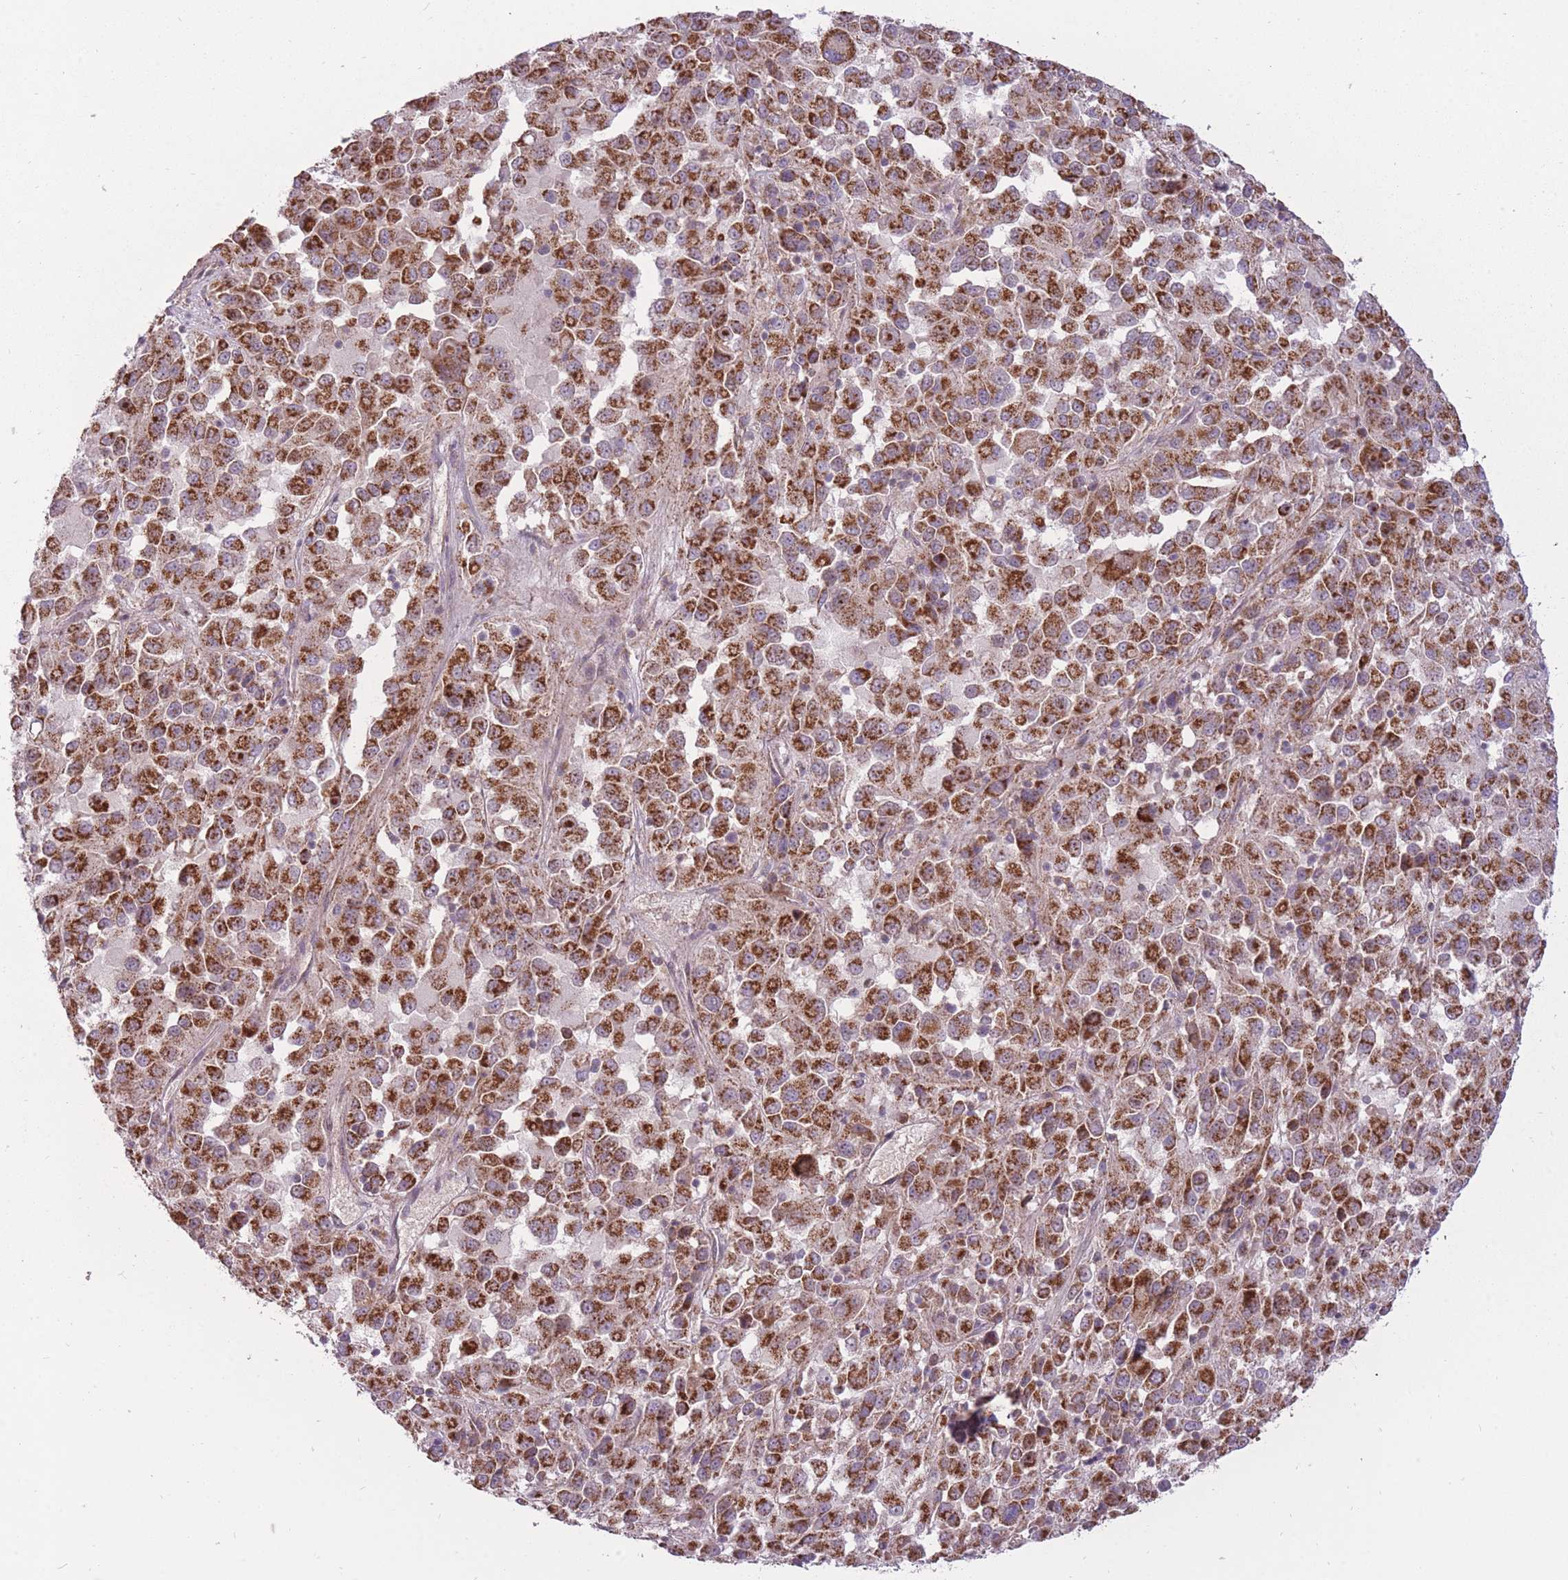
{"staining": {"intensity": "strong", "quantity": ">75%", "location": "cytoplasmic/membranous"}, "tissue": "melanoma", "cell_type": "Tumor cells", "image_type": "cancer", "snomed": [{"axis": "morphology", "description": "Malignant melanoma, Metastatic site"}, {"axis": "topography", "description": "Lung"}], "caption": "Tumor cells display high levels of strong cytoplasmic/membranous expression in about >75% of cells in human malignant melanoma (metastatic site). Immunohistochemistry stains the protein in brown and the nuclei are stained blue.", "gene": "LIN7C", "patient": {"sex": "male", "age": 64}}